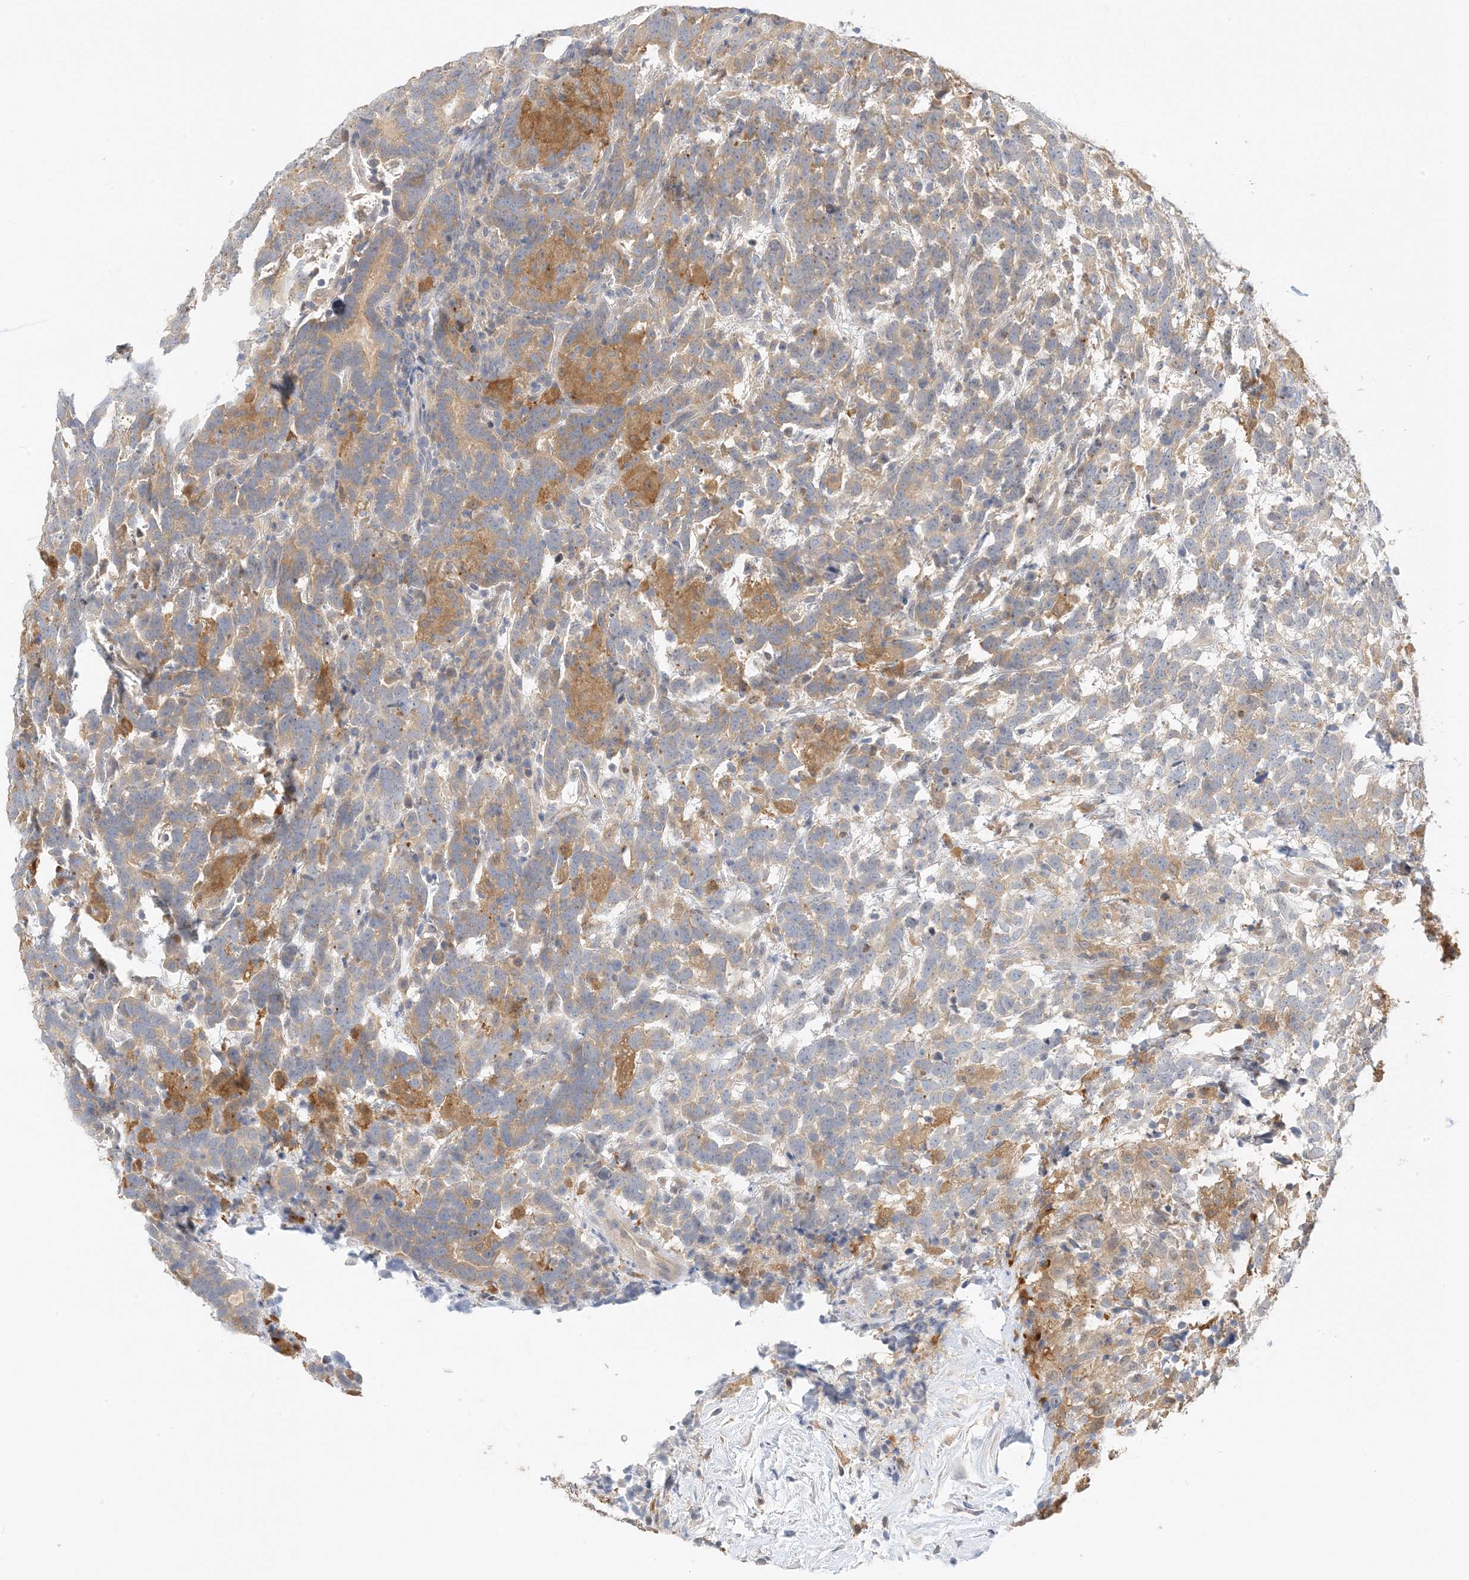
{"staining": {"intensity": "weak", "quantity": "25%-75%", "location": "cytoplasmic/membranous"}, "tissue": "testis cancer", "cell_type": "Tumor cells", "image_type": "cancer", "snomed": [{"axis": "morphology", "description": "Carcinoma, Embryonal, NOS"}, {"axis": "topography", "description": "Testis"}], "caption": "Immunohistochemical staining of testis embryonal carcinoma displays low levels of weak cytoplasmic/membranous protein staining in approximately 25%-75% of tumor cells. Nuclei are stained in blue.", "gene": "KIFBP", "patient": {"sex": "male", "age": 26}}